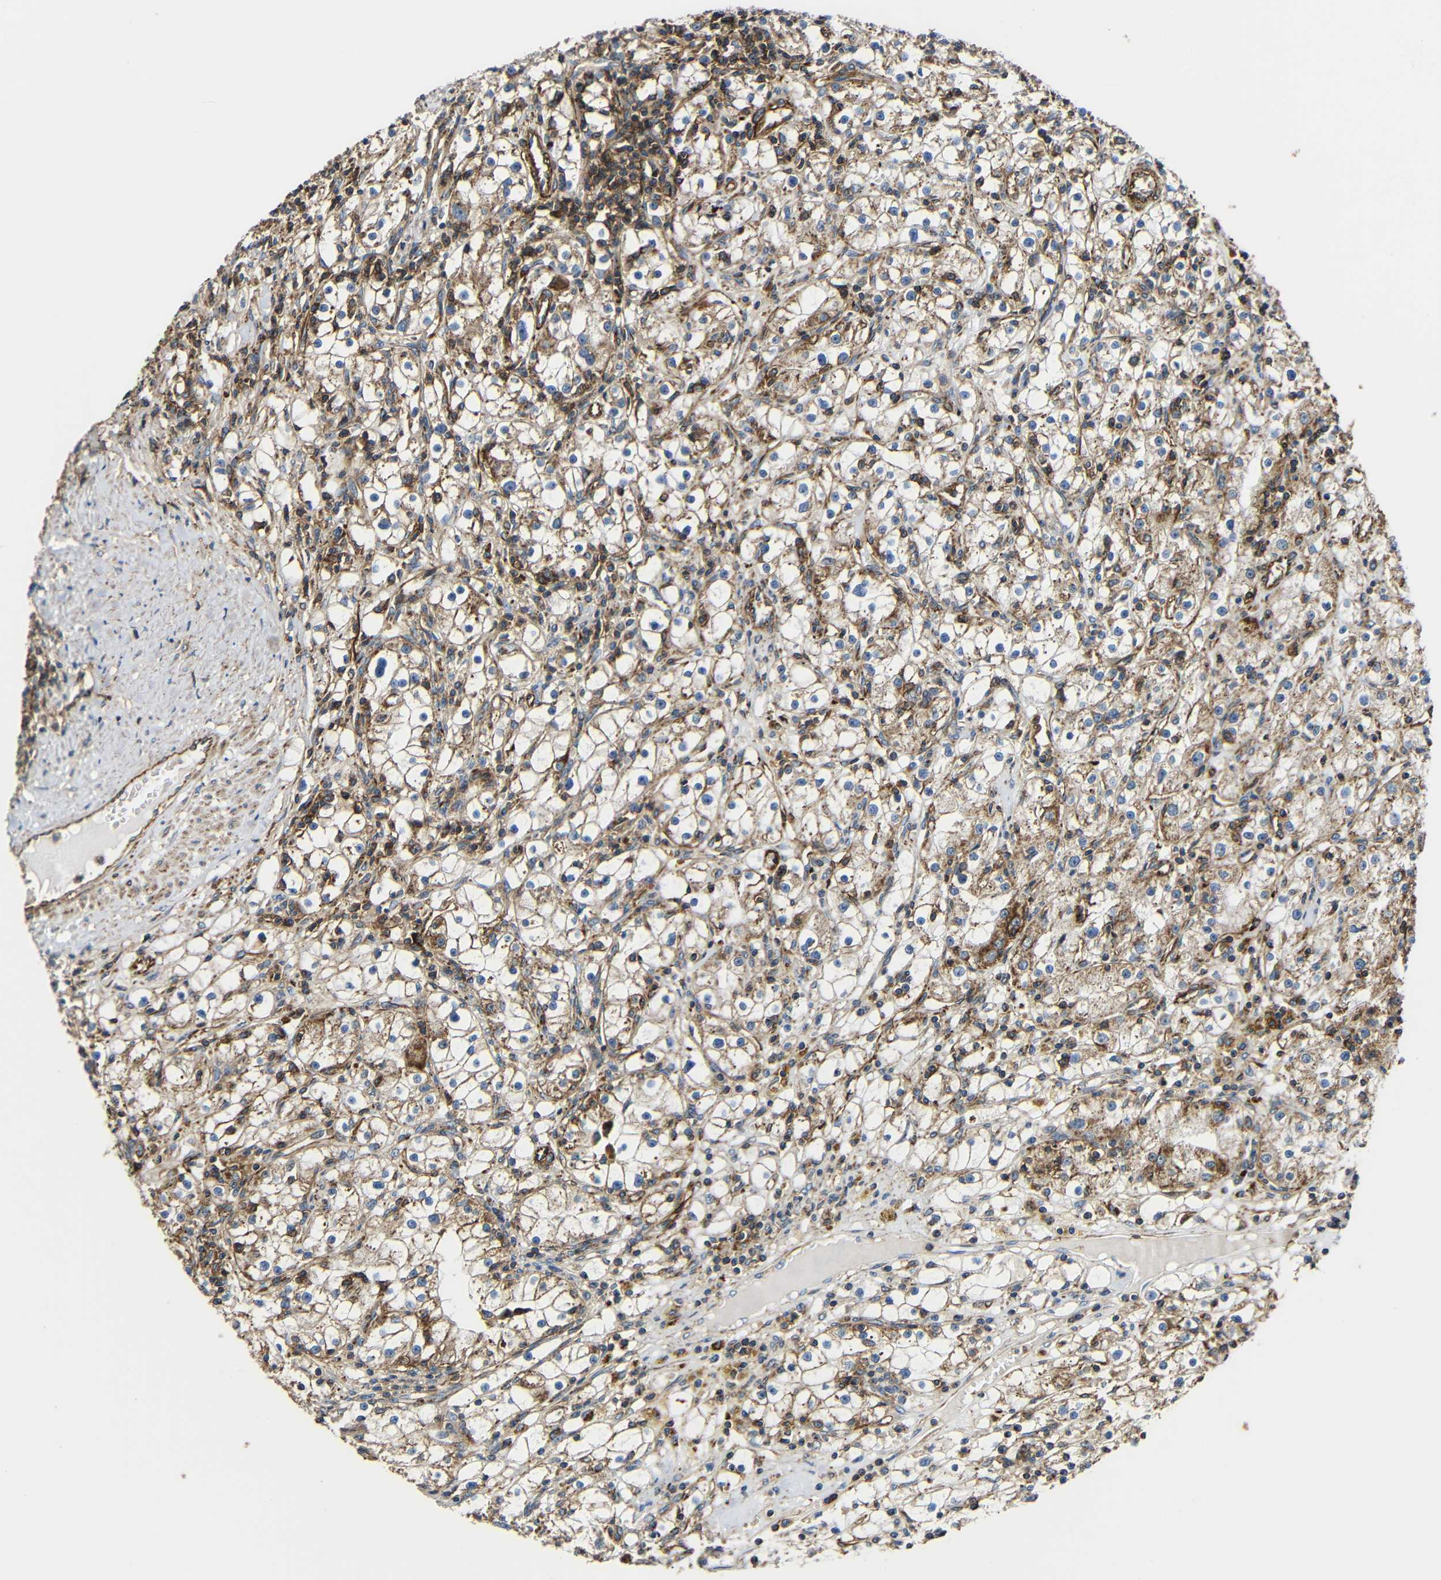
{"staining": {"intensity": "moderate", "quantity": "25%-75%", "location": "cytoplasmic/membranous"}, "tissue": "renal cancer", "cell_type": "Tumor cells", "image_type": "cancer", "snomed": [{"axis": "morphology", "description": "Adenocarcinoma, NOS"}, {"axis": "topography", "description": "Kidney"}], "caption": "Immunohistochemical staining of human renal adenocarcinoma reveals medium levels of moderate cytoplasmic/membranous protein staining in about 25%-75% of tumor cells.", "gene": "IGSF10", "patient": {"sex": "male", "age": 56}}